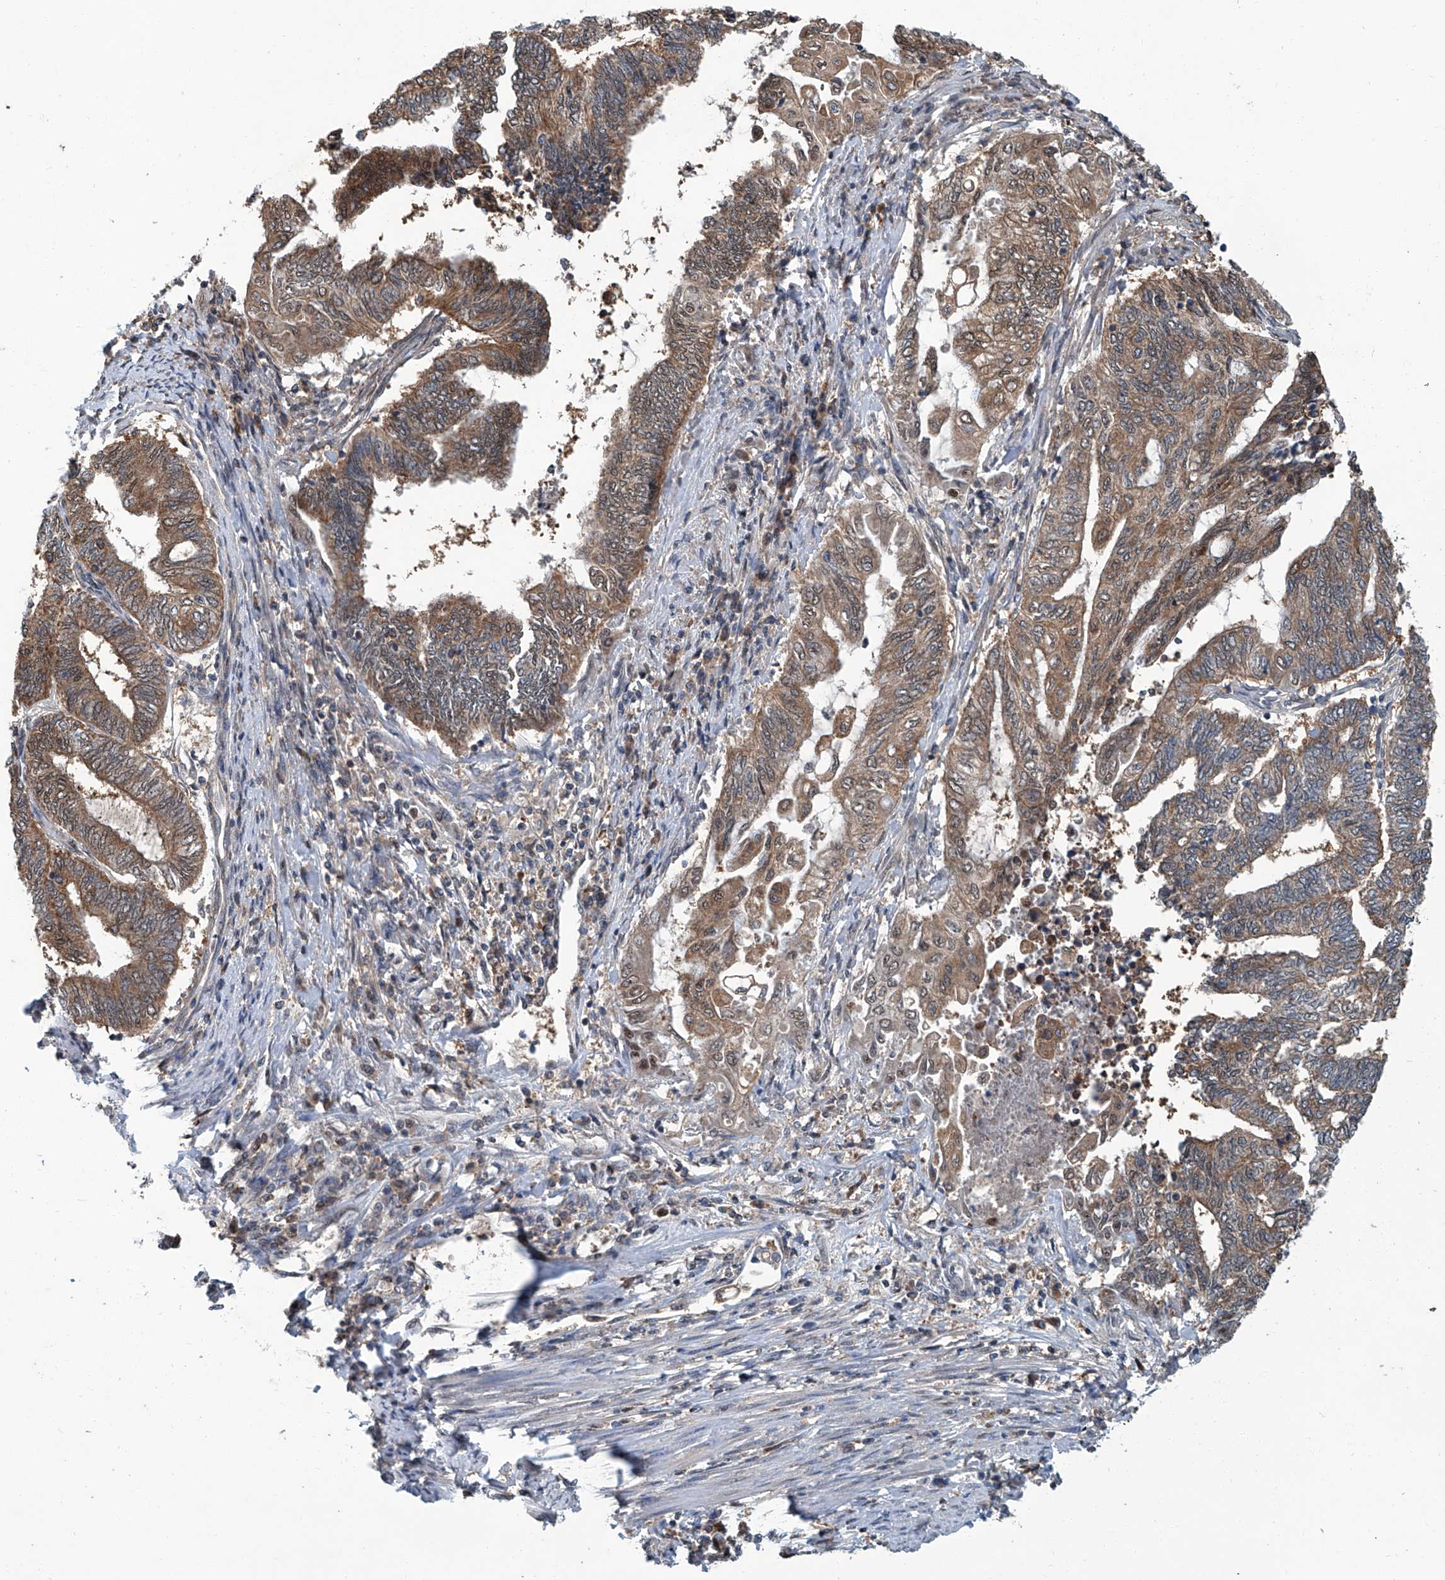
{"staining": {"intensity": "moderate", "quantity": ">75%", "location": "cytoplasmic/membranous"}, "tissue": "endometrial cancer", "cell_type": "Tumor cells", "image_type": "cancer", "snomed": [{"axis": "morphology", "description": "Adenocarcinoma, NOS"}, {"axis": "topography", "description": "Uterus"}, {"axis": "topography", "description": "Endometrium"}], "caption": "Protein staining by IHC exhibits moderate cytoplasmic/membranous expression in approximately >75% of tumor cells in endometrial cancer. (Stains: DAB in brown, nuclei in blue, Microscopy: brightfield microscopy at high magnification).", "gene": "CLK1", "patient": {"sex": "female", "age": 70}}